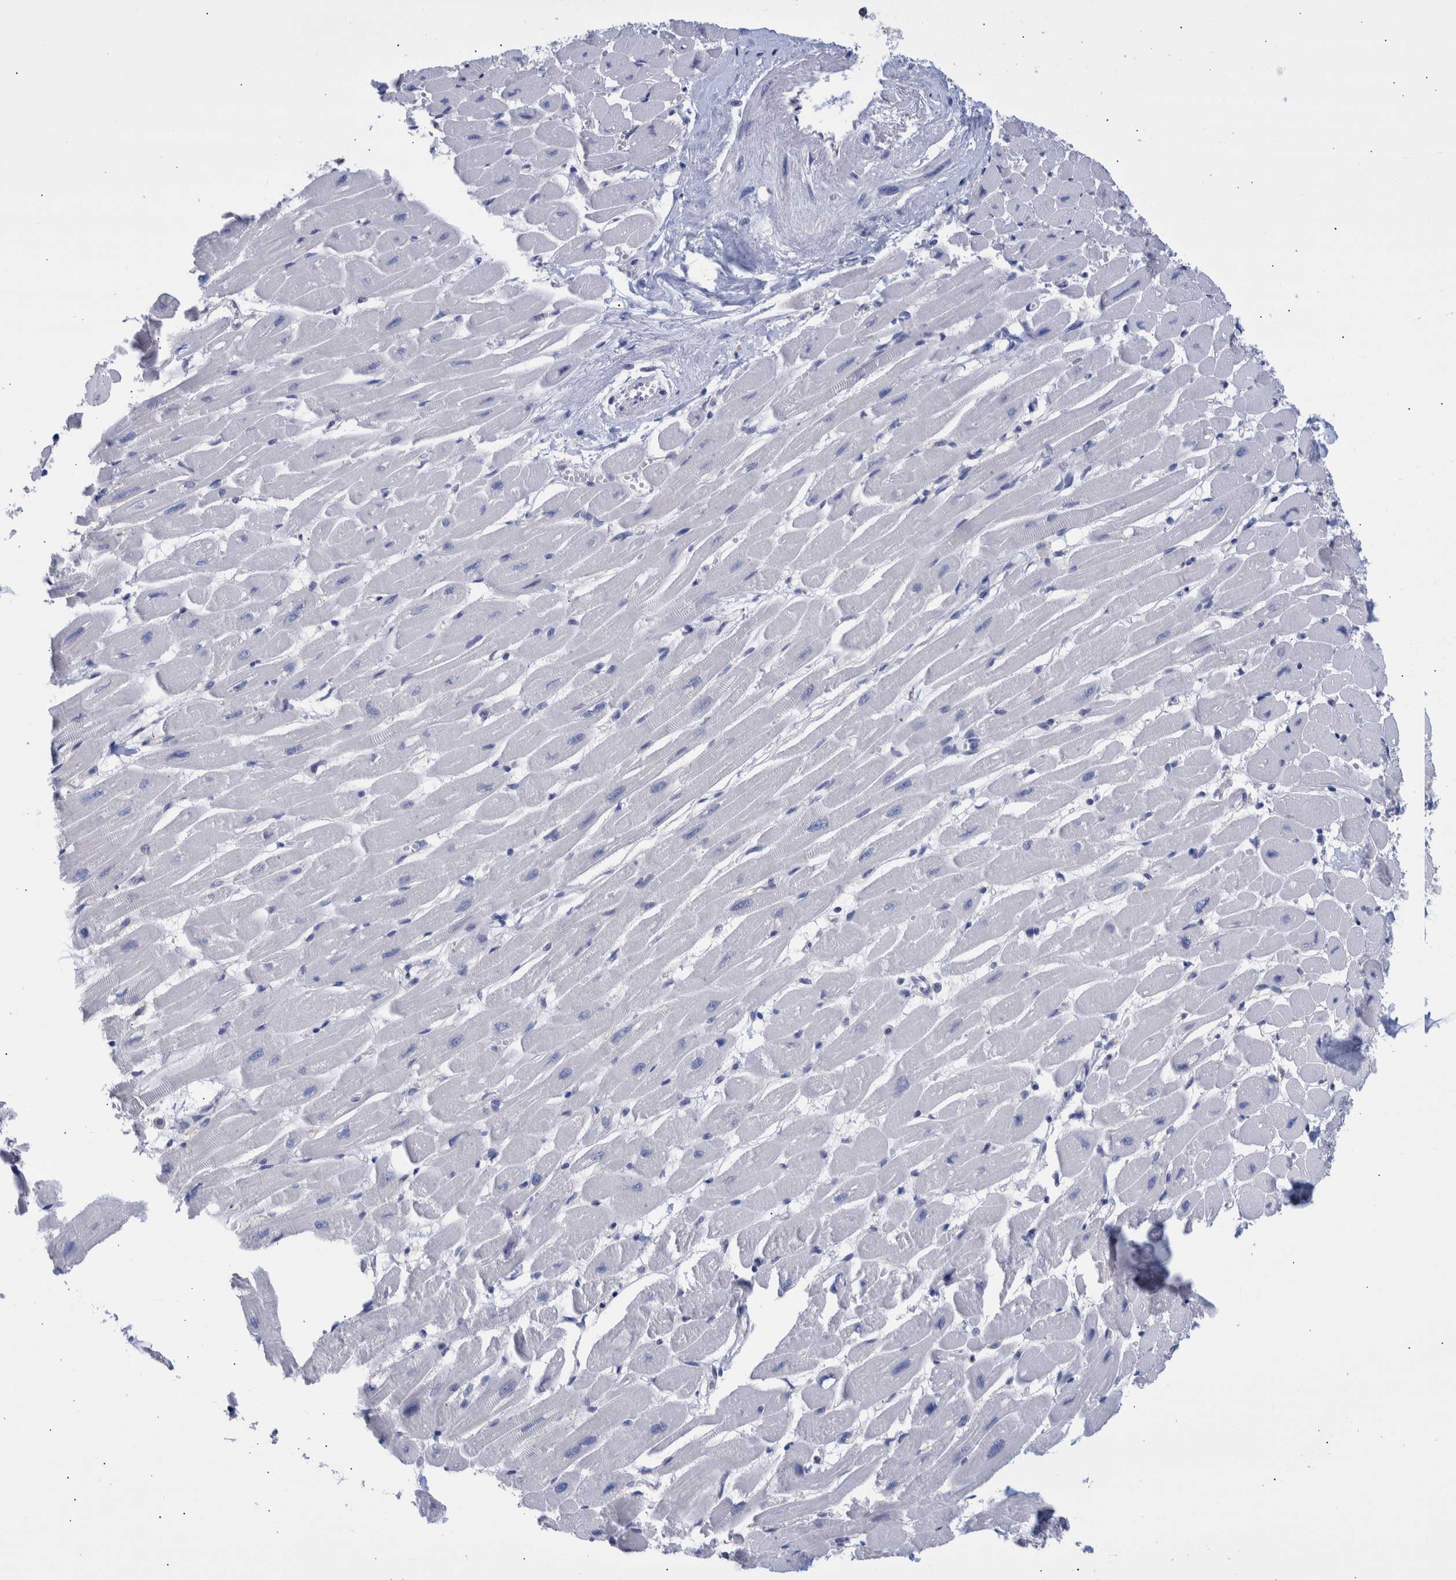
{"staining": {"intensity": "negative", "quantity": "none", "location": "none"}, "tissue": "heart muscle", "cell_type": "Cardiomyocytes", "image_type": "normal", "snomed": [{"axis": "morphology", "description": "Normal tissue, NOS"}, {"axis": "topography", "description": "Heart"}], "caption": "Immunohistochemistry photomicrograph of unremarkable human heart muscle stained for a protein (brown), which reveals no expression in cardiomyocytes. (DAB (3,3'-diaminobenzidine) immunohistochemistry (IHC) with hematoxylin counter stain).", "gene": "PPP3CC", "patient": {"sex": "female", "age": 54}}